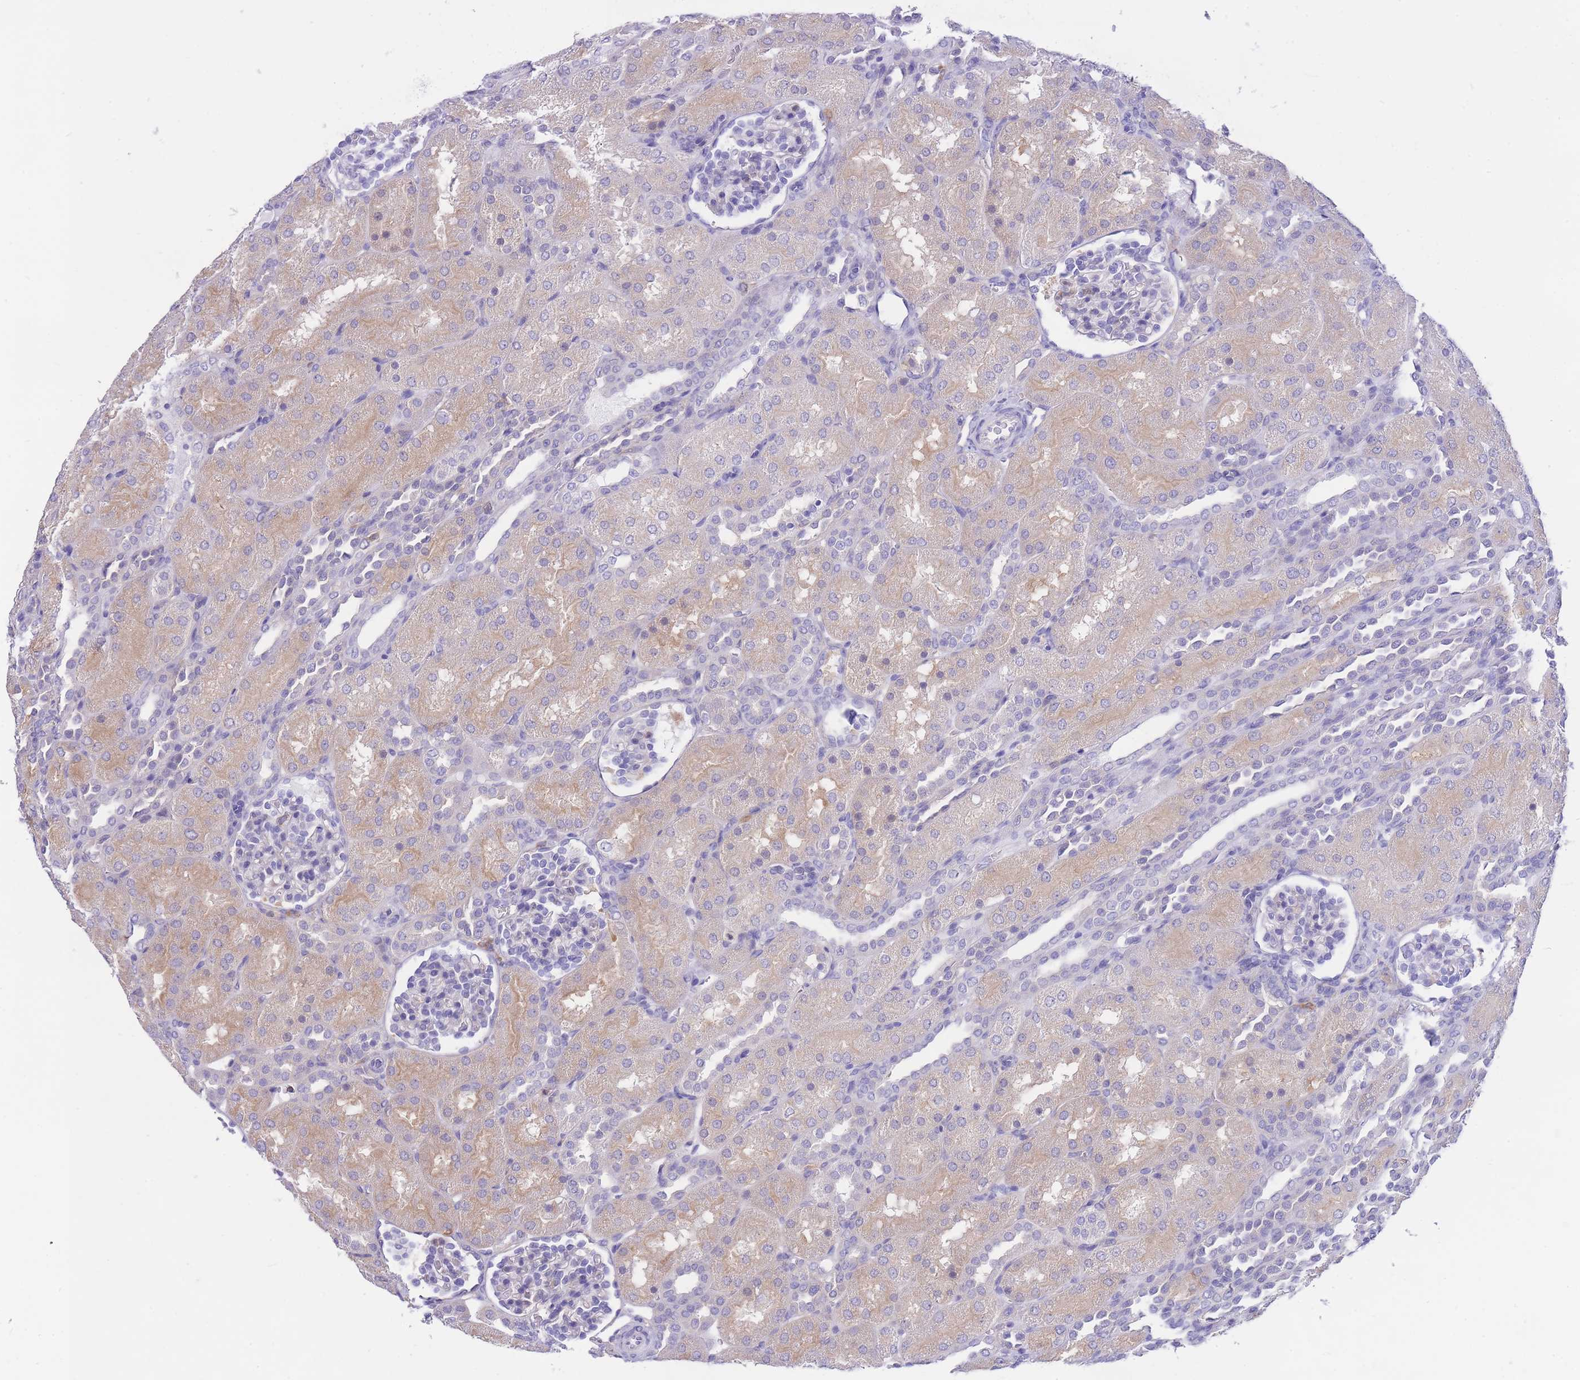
{"staining": {"intensity": "negative", "quantity": "none", "location": "none"}, "tissue": "kidney", "cell_type": "Cells in glomeruli", "image_type": "normal", "snomed": [{"axis": "morphology", "description": "Normal tissue, NOS"}, {"axis": "topography", "description": "Kidney"}], "caption": "IHC photomicrograph of benign human kidney stained for a protein (brown), which displays no staining in cells in glomeruli.", "gene": "NAMPT", "patient": {"sex": "male", "age": 1}}